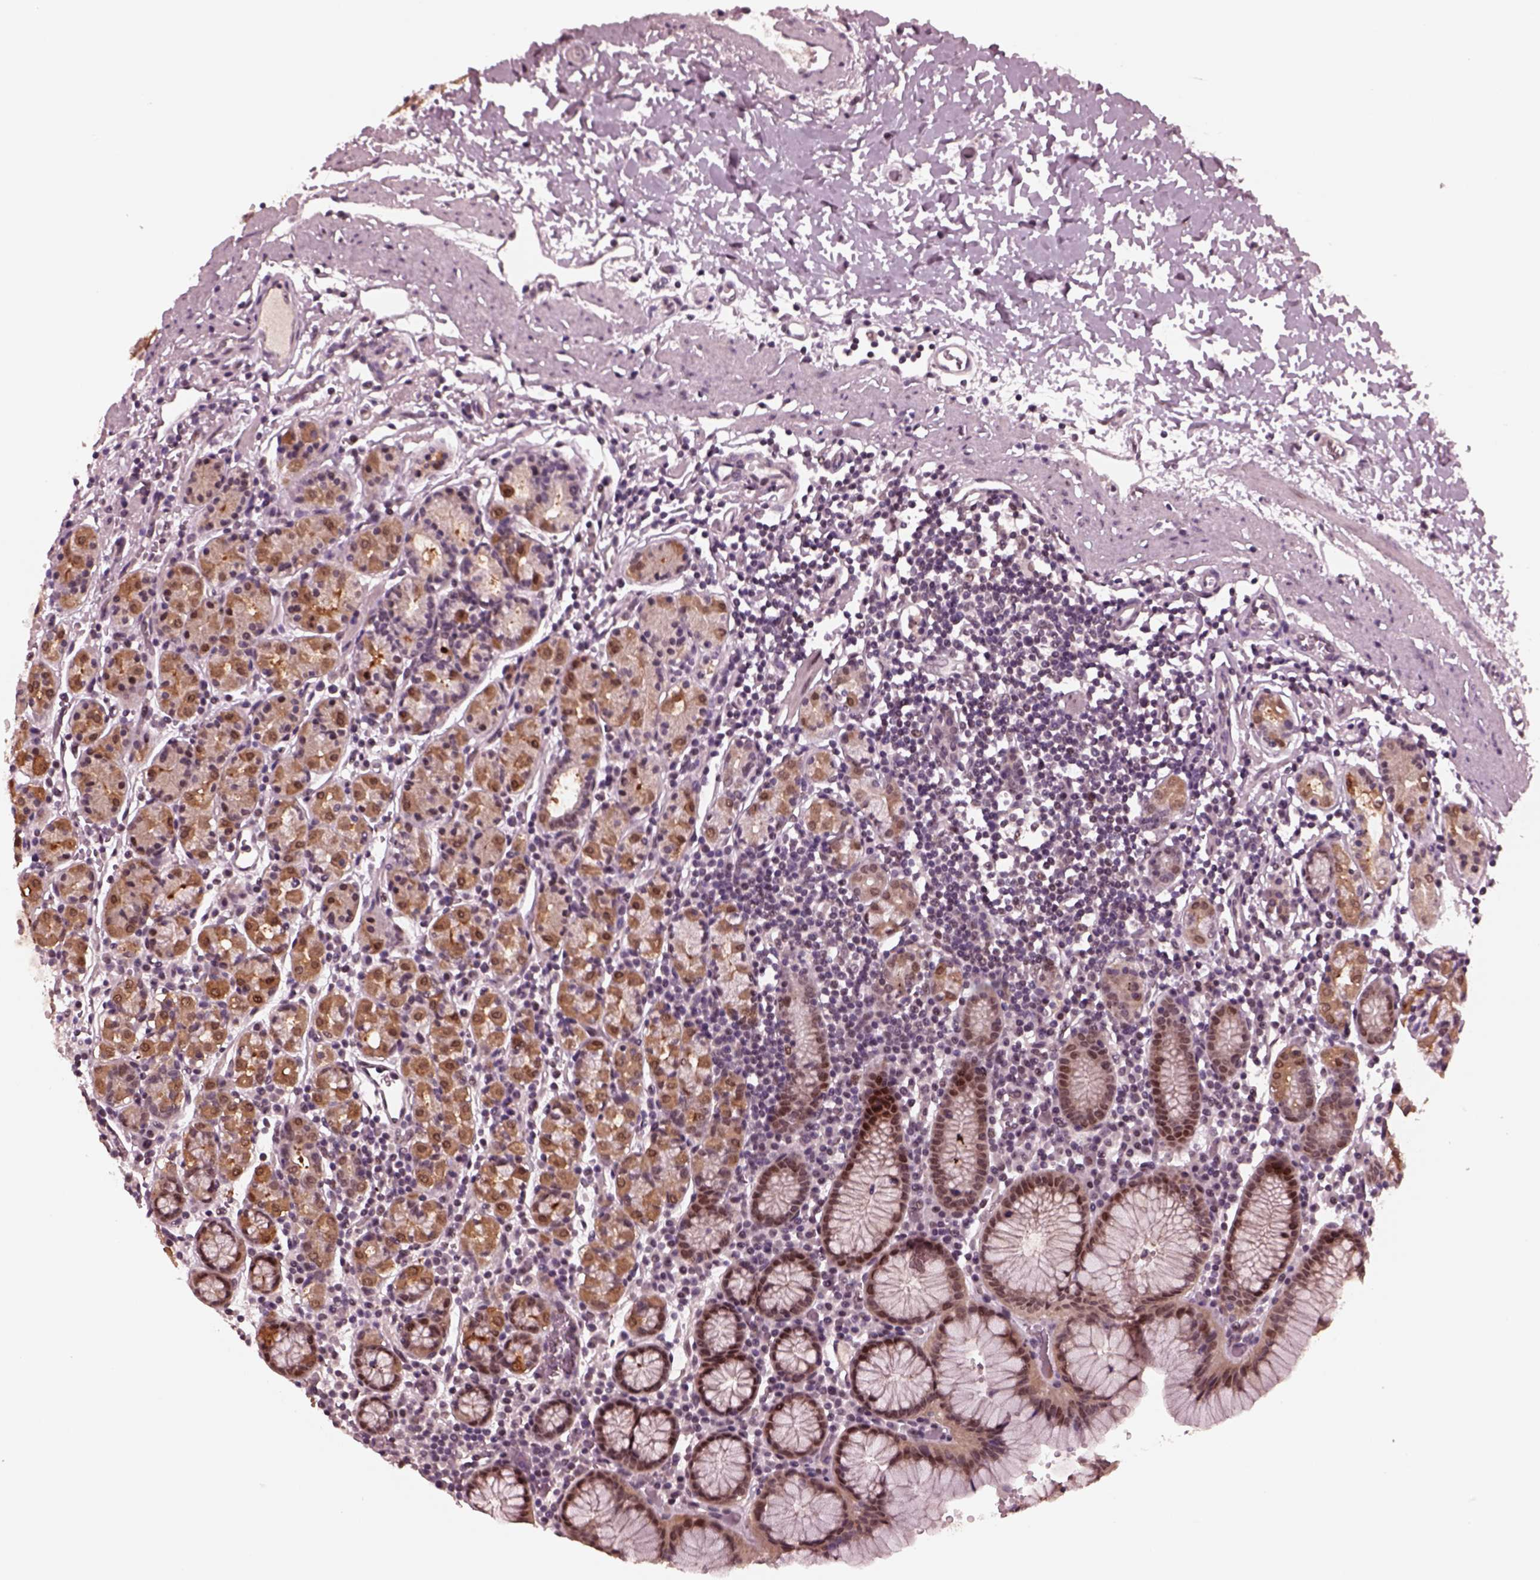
{"staining": {"intensity": "moderate", "quantity": "<25%", "location": "cytoplasmic/membranous,nuclear"}, "tissue": "stomach", "cell_type": "Glandular cells", "image_type": "normal", "snomed": [{"axis": "morphology", "description": "Normal tissue, NOS"}, {"axis": "topography", "description": "Stomach, upper"}, {"axis": "topography", "description": "Stomach"}], "caption": "The histopathology image reveals a brown stain indicating the presence of a protein in the cytoplasmic/membranous,nuclear of glandular cells in stomach. (IHC, brightfield microscopy, high magnification).", "gene": "NAP1L5", "patient": {"sex": "male", "age": 62}}